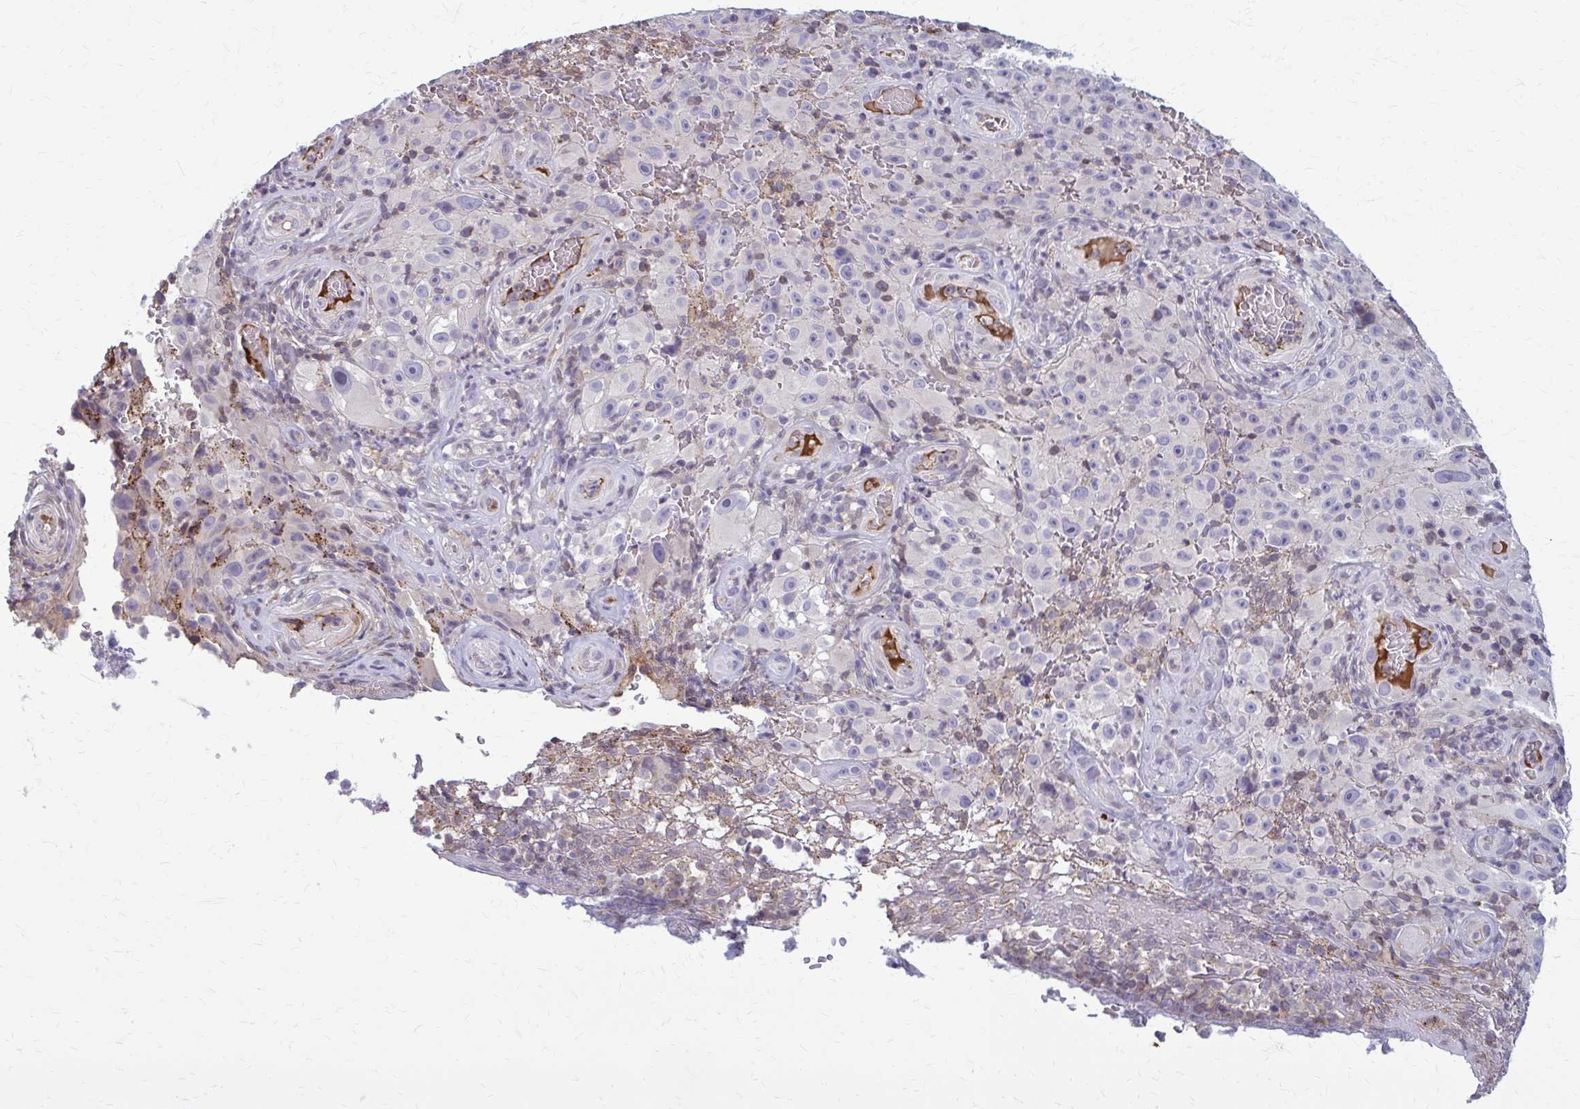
{"staining": {"intensity": "negative", "quantity": "none", "location": "none"}, "tissue": "melanoma", "cell_type": "Tumor cells", "image_type": "cancer", "snomed": [{"axis": "morphology", "description": "Malignant melanoma, NOS"}, {"axis": "topography", "description": "Skin"}], "caption": "Malignant melanoma was stained to show a protein in brown. There is no significant staining in tumor cells.", "gene": "MCRIP2", "patient": {"sex": "female", "age": 82}}